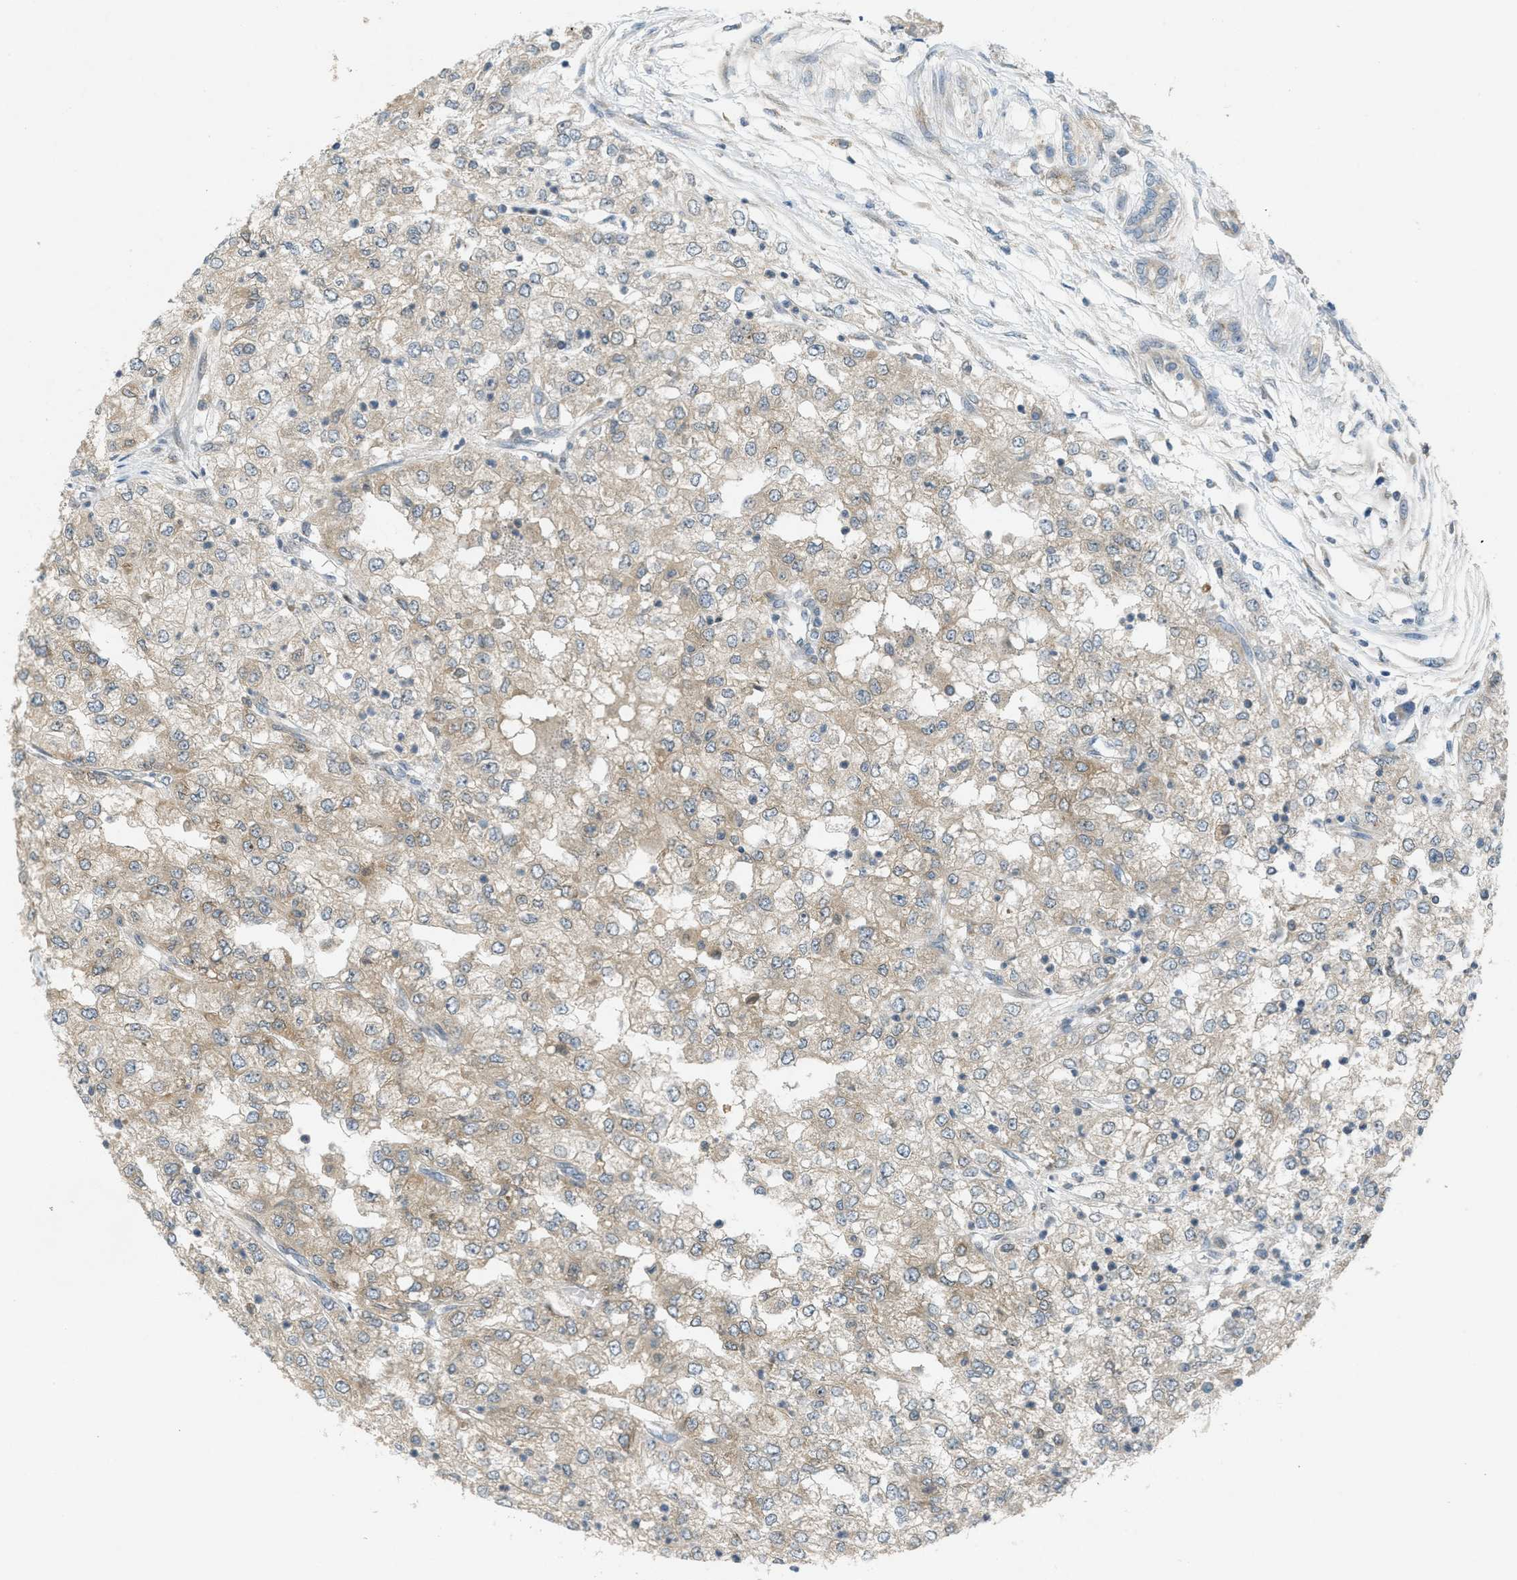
{"staining": {"intensity": "weak", "quantity": "<25%", "location": "cytoplasmic/membranous"}, "tissue": "renal cancer", "cell_type": "Tumor cells", "image_type": "cancer", "snomed": [{"axis": "morphology", "description": "Adenocarcinoma, NOS"}, {"axis": "topography", "description": "Kidney"}], "caption": "Tumor cells are negative for brown protein staining in renal adenocarcinoma.", "gene": "SIGMAR1", "patient": {"sex": "female", "age": 54}}